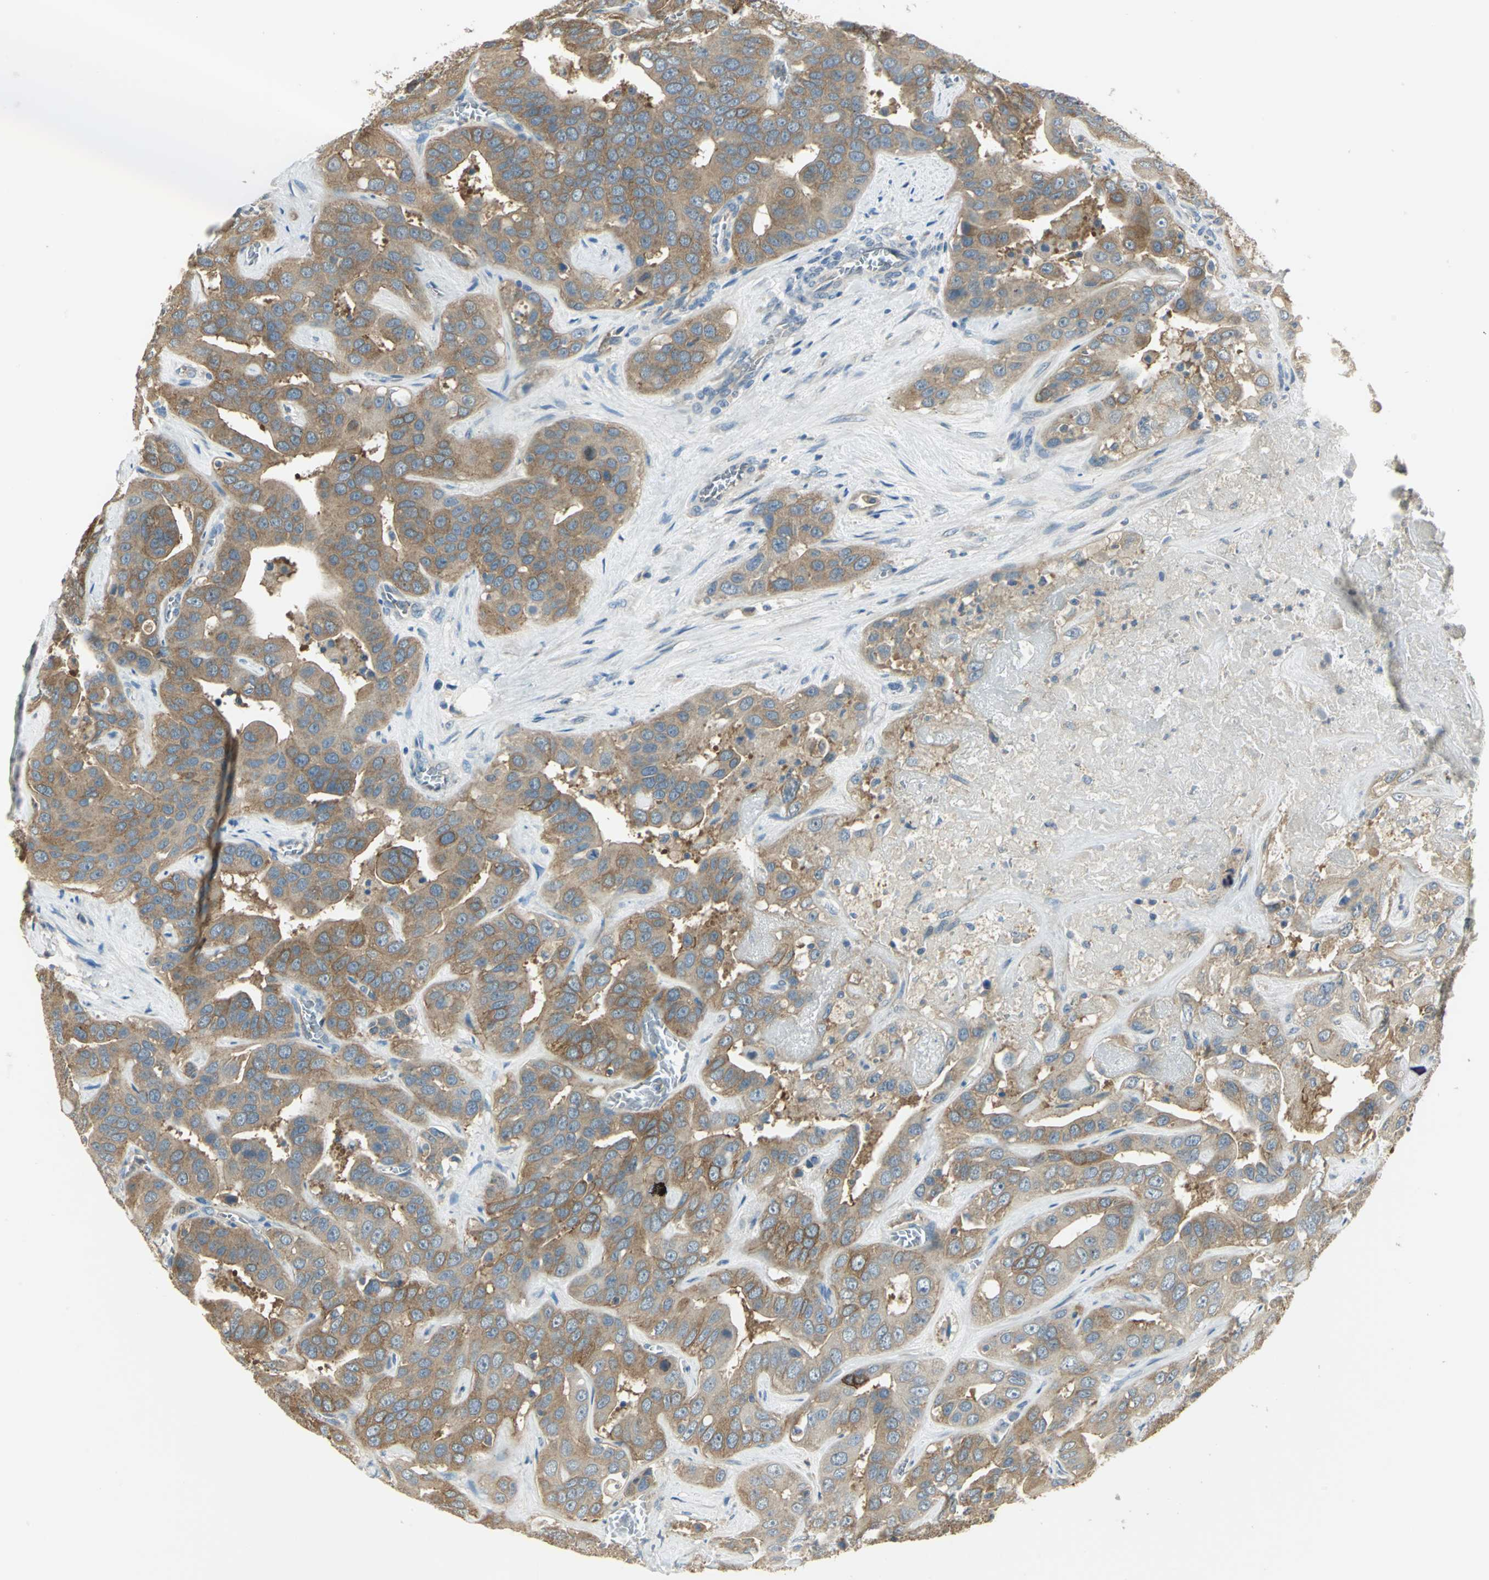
{"staining": {"intensity": "strong", "quantity": ">75%", "location": "cytoplasmic/membranous"}, "tissue": "liver cancer", "cell_type": "Tumor cells", "image_type": "cancer", "snomed": [{"axis": "morphology", "description": "Cholangiocarcinoma"}, {"axis": "topography", "description": "Liver"}], "caption": "Protein expression analysis of human liver cancer (cholangiocarcinoma) reveals strong cytoplasmic/membranous expression in approximately >75% of tumor cells. The staining was performed using DAB (3,3'-diaminobenzidine) to visualize the protein expression in brown, while the nuclei were stained in blue with hematoxylin (Magnification: 20x).", "gene": "SHC2", "patient": {"sex": "female", "age": 52}}